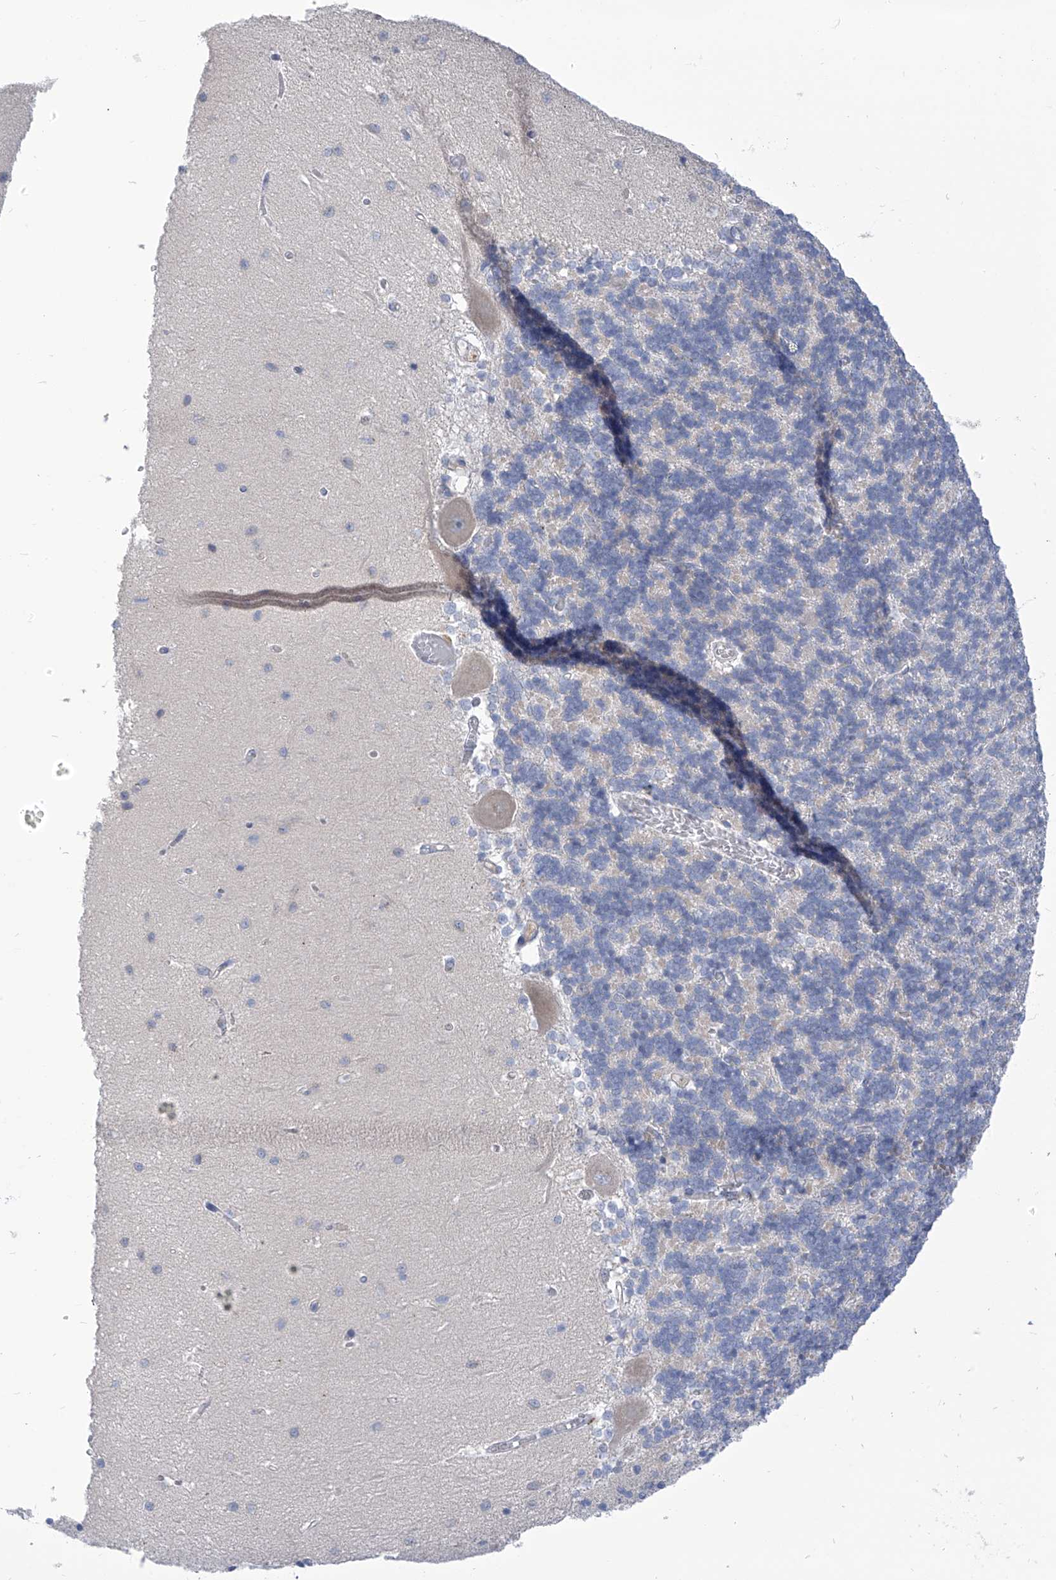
{"staining": {"intensity": "negative", "quantity": "none", "location": "none"}, "tissue": "cerebellum", "cell_type": "Cells in granular layer", "image_type": "normal", "snomed": [{"axis": "morphology", "description": "Normal tissue, NOS"}, {"axis": "topography", "description": "Cerebellum"}], "caption": "The image displays no significant positivity in cells in granular layer of cerebellum.", "gene": "IBA57", "patient": {"sex": "male", "age": 37}}